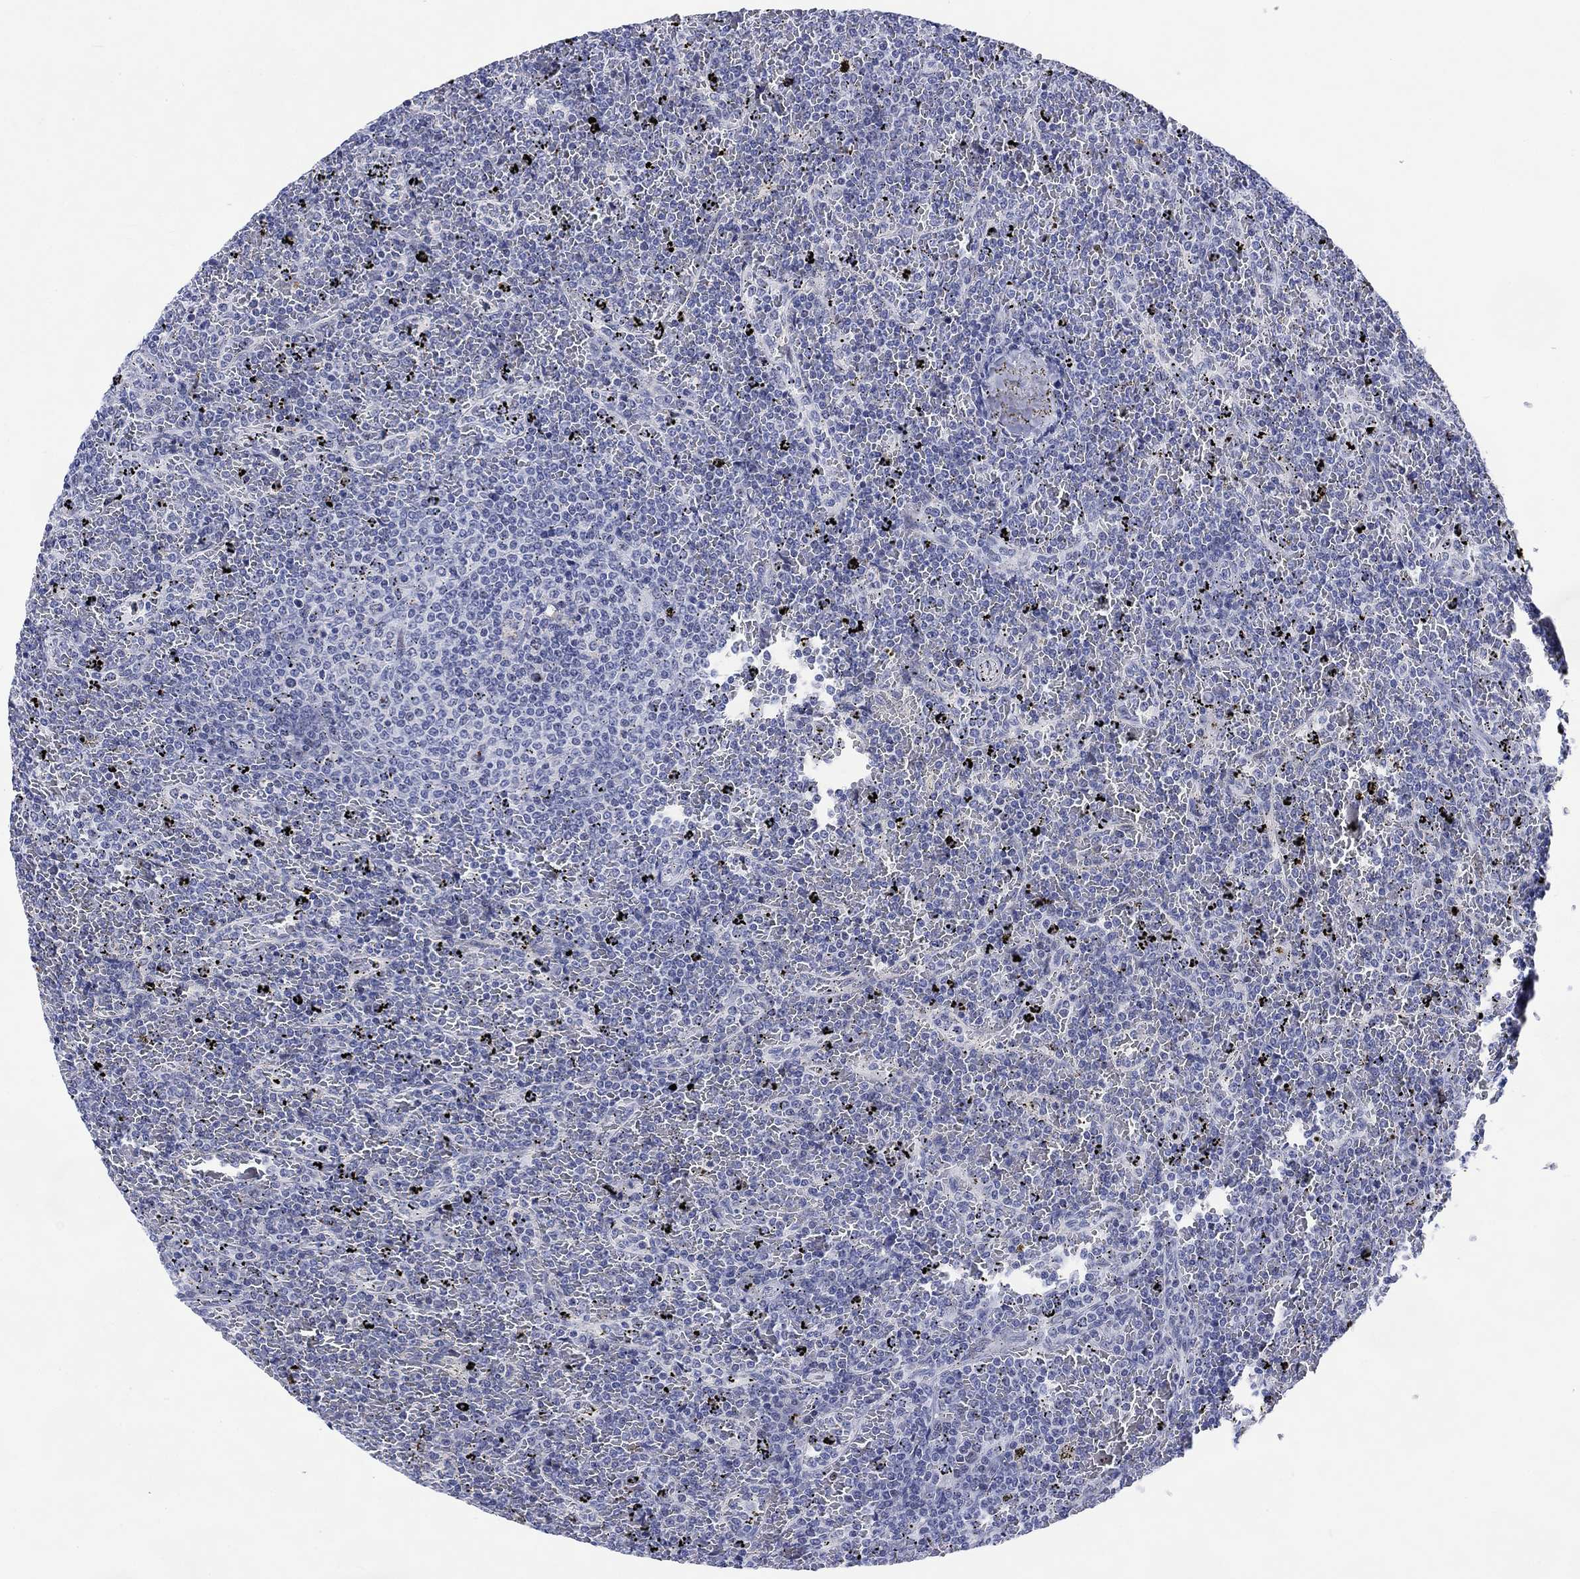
{"staining": {"intensity": "negative", "quantity": "none", "location": "none"}, "tissue": "lymphoma", "cell_type": "Tumor cells", "image_type": "cancer", "snomed": [{"axis": "morphology", "description": "Malignant lymphoma, non-Hodgkin's type, Low grade"}, {"axis": "topography", "description": "Spleen"}], "caption": "This is a histopathology image of IHC staining of lymphoma, which shows no expression in tumor cells. (Brightfield microscopy of DAB (3,3'-diaminobenzidine) IHC at high magnification).", "gene": "CDCA2", "patient": {"sex": "female", "age": 77}}